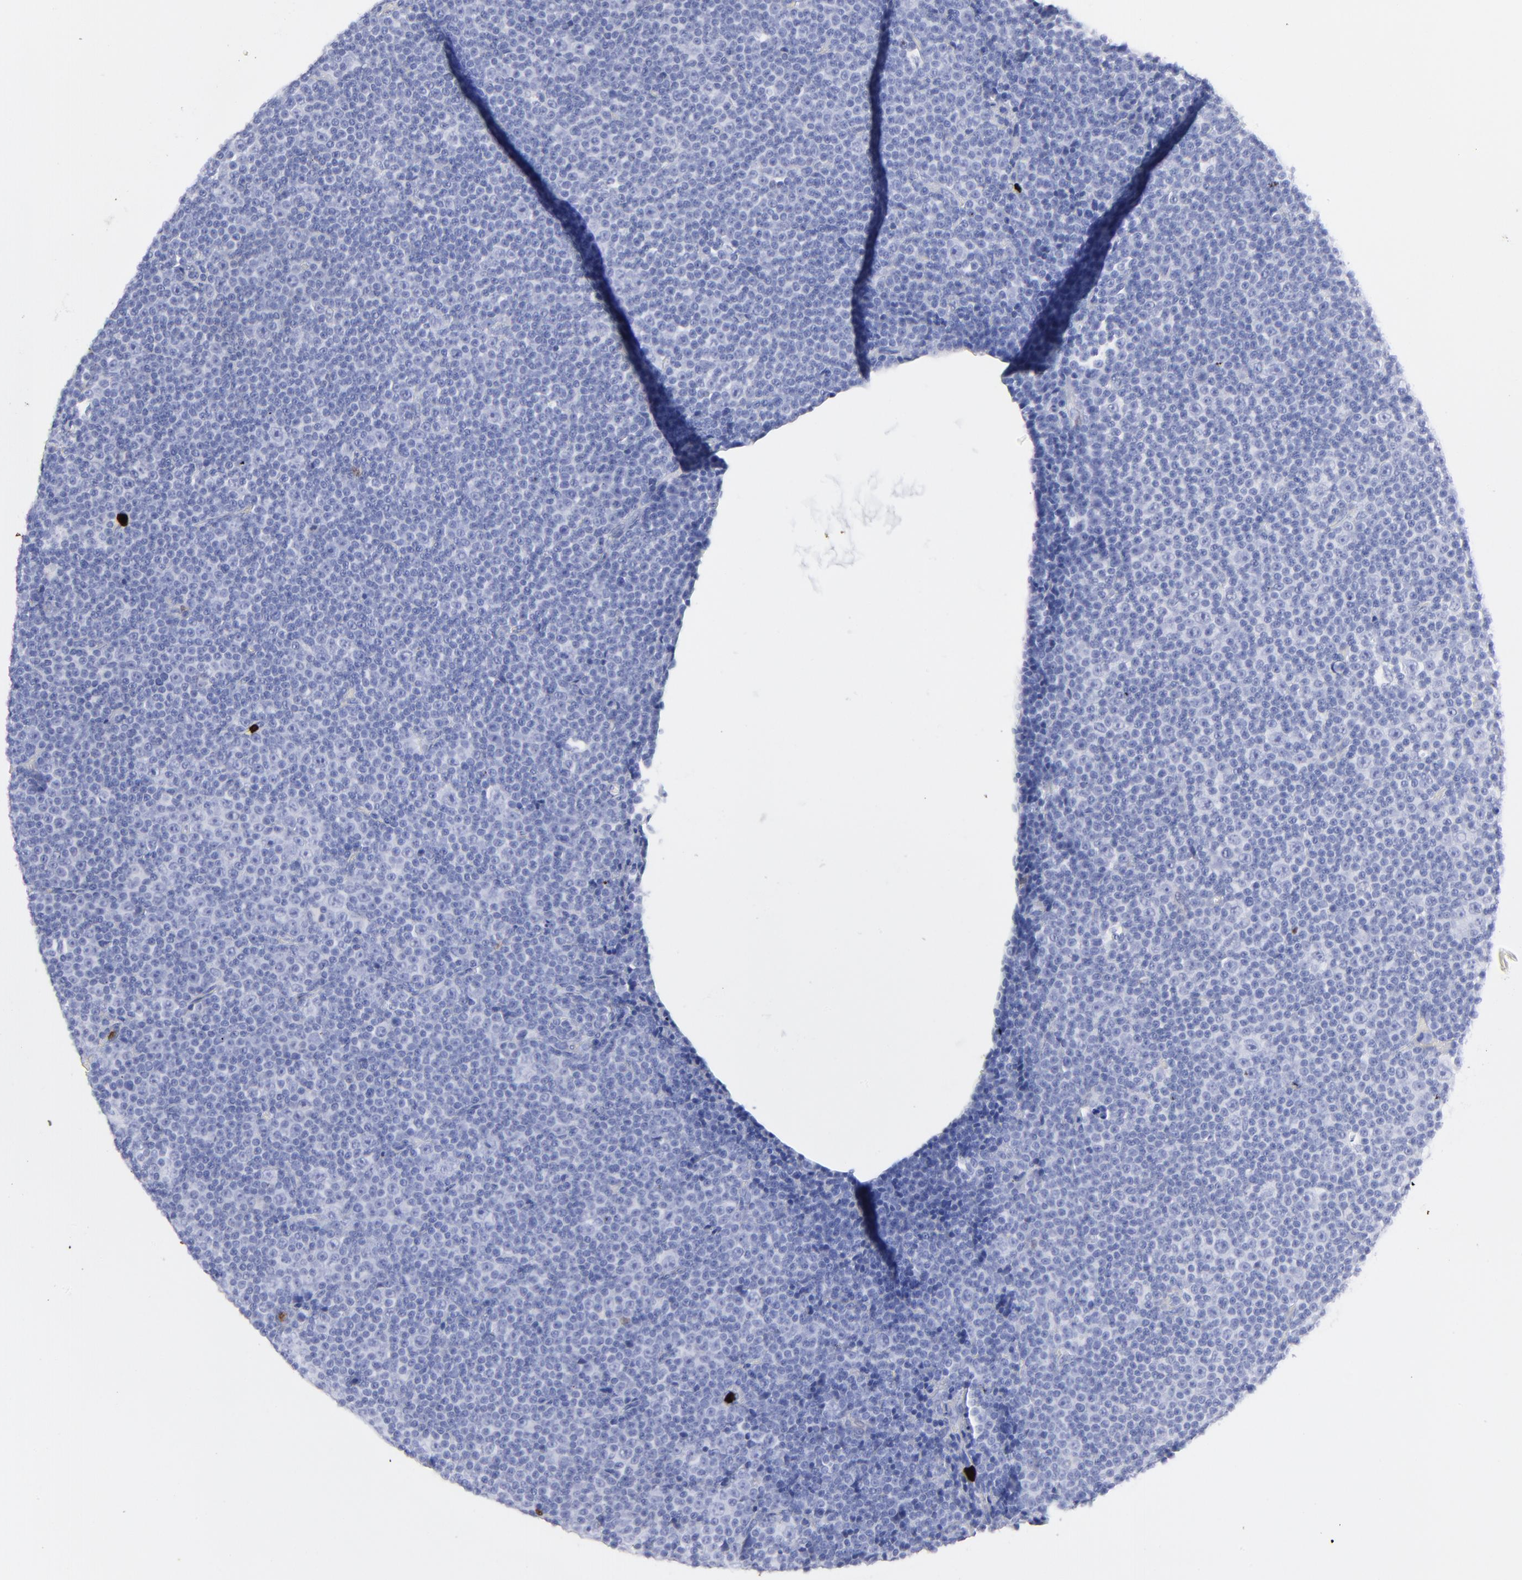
{"staining": {"intensity": "negative", "quantity": "none", "location": "none"}, "tissue": "lymphoma", "cell_type": "Tumor cells", "image_type": "cancer", "snomed": [{"axis": "morphology", "description": "Malignant lymphoma, non-Hodgkin's type, Low grade"}, {"axis": "topography", "description": "Lymph node"}], "caption": "An IHC photomicrograph of low-grade malignant lymphoma, non-Hodgkin's type is shown. There is no staining in tumor cells of low-grade malignant lymphoma, non-Hodgkin's type.", "gene": "S100A12", "patient": {"sex": "female", "age": 67}}